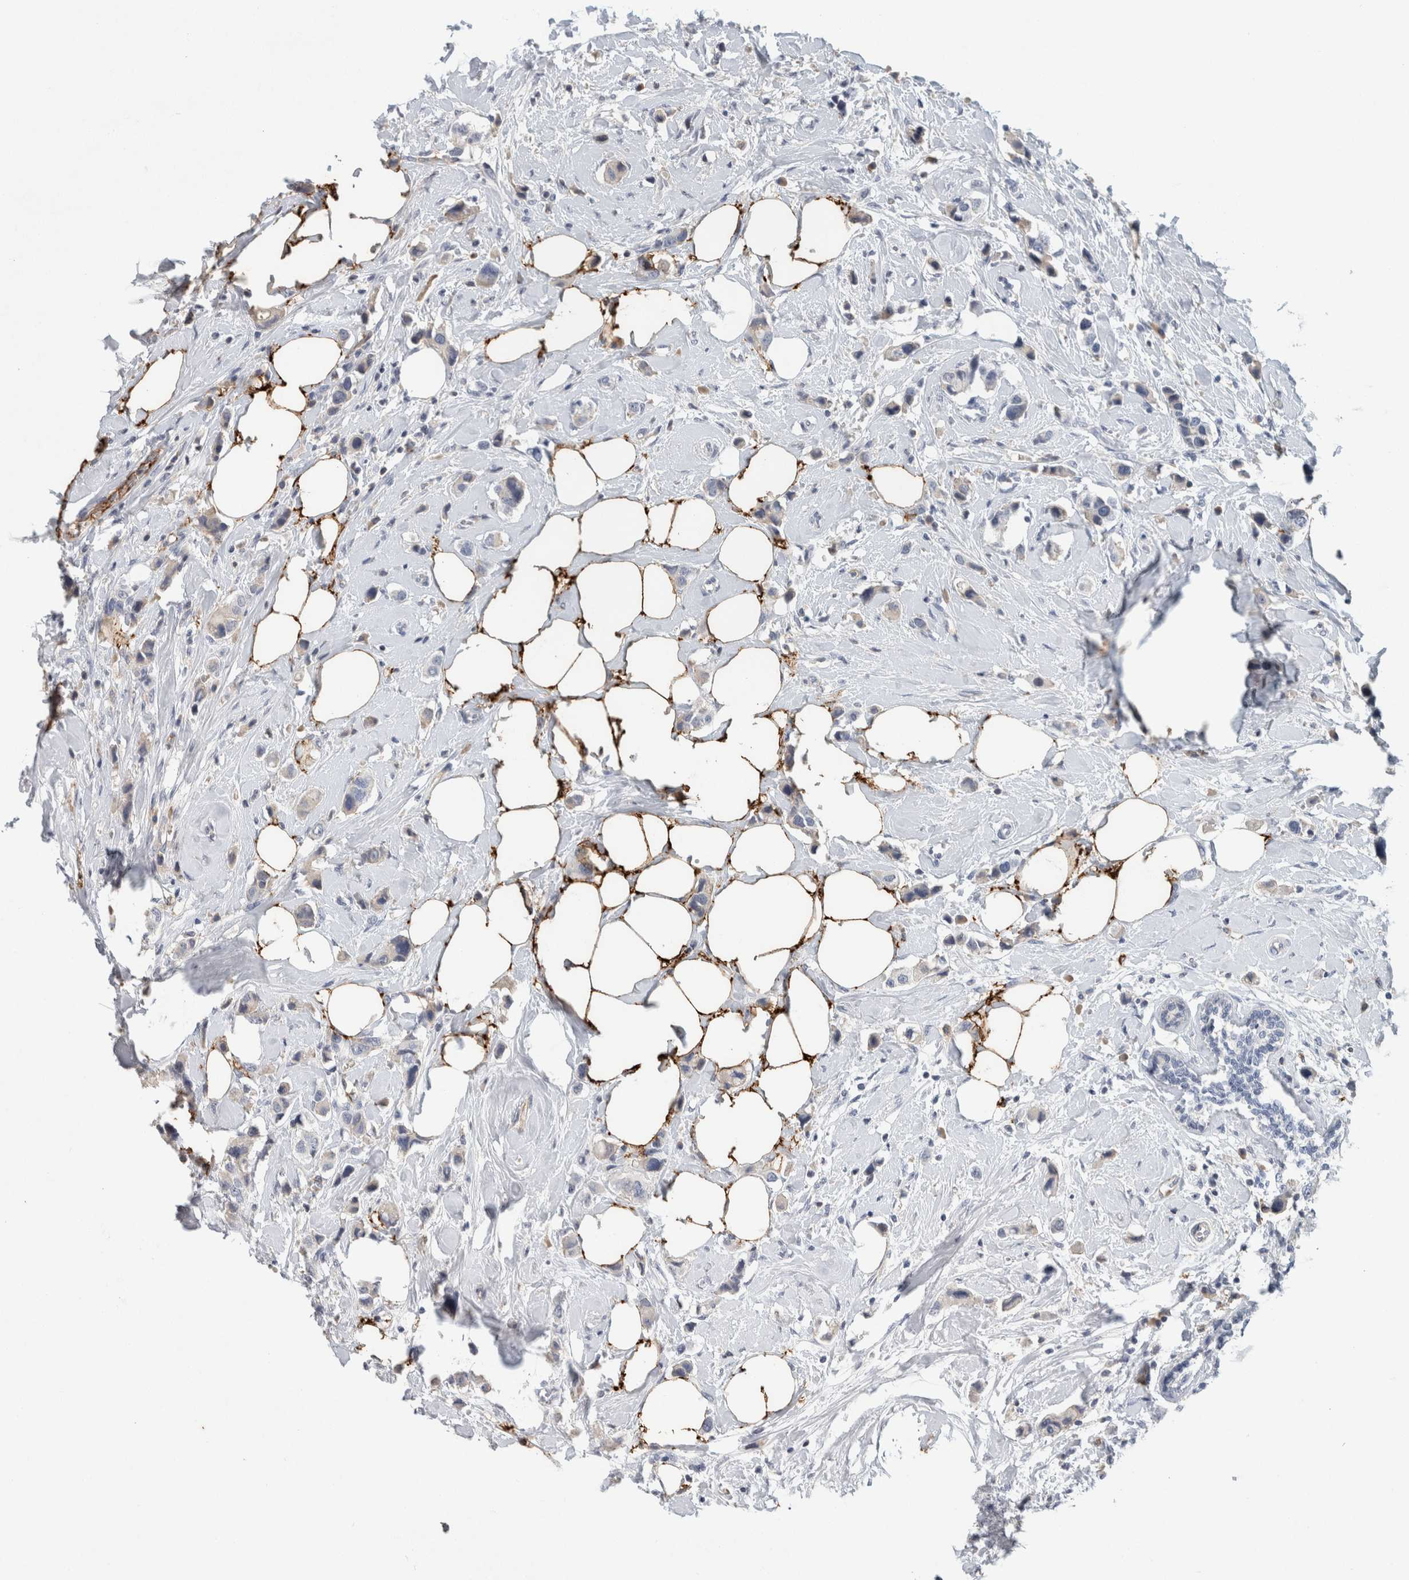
{"staining": {"intensity": "negative", "quantity": "none", "location": "none"}, "tissue": "breast cancer", "cell_type": "Tumor cells", "image_type": "cancer", "snomed": [{"axis": "morphology", "description": "Normal tissue, NOS"}, {"axis": "morphology", "description": "Duct carcinoma"}, {"axis": "topography", "description": "Breast"}], "caption": "The image exhibits no staining of tumor cells in breast cancer (infiltrating ductal carcinoma). (DAB (3,3'-diaminobenzidine) immunohistochemistry (IHC), high magnification).", "gene": "CD36", "patient": {"sex": "female", "age": 50}}